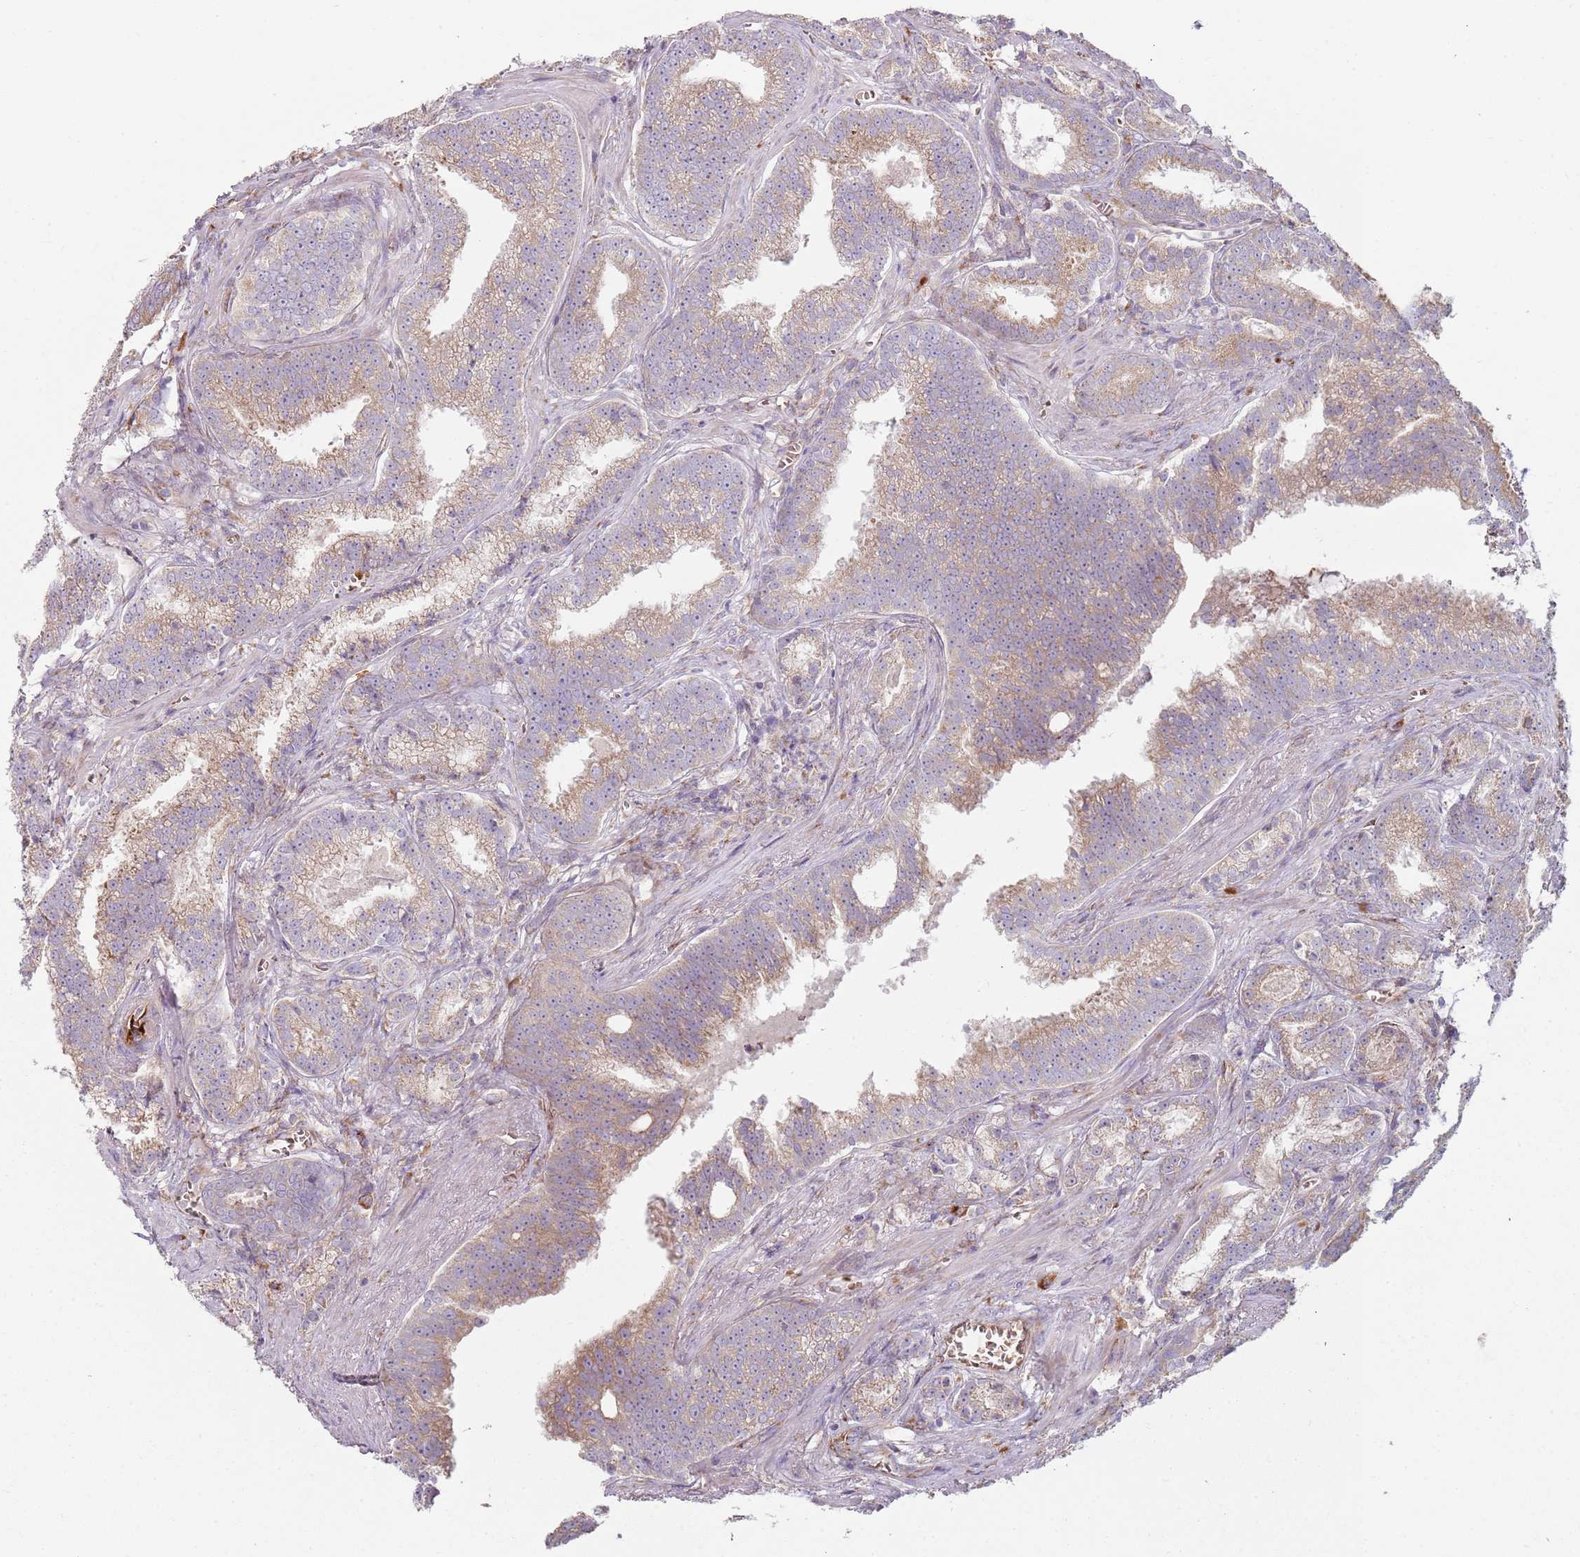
{"staining": {"intensity": "weak", "quantity": "25%-75%", "location": "cytoplasmic/membranous"}, "tissue": "prostate cancer", "cell_type": "Tumor cells", "image_type": "cancer", "snomed": [{"axis": "morphology", "description": "Adenocarcinoma, High grade"}, {"axis": "topography", "description": "Prostate"}], "caption": "Human adenocarcinoma (high-grade) (prostate) stained with a brown dye reveals weak cytoplasmic/membranous positive expression in approximately 25%-75% of tumor cells.", "gene": "SPATA2", "patient": {"sex": "male", "age": 67}}